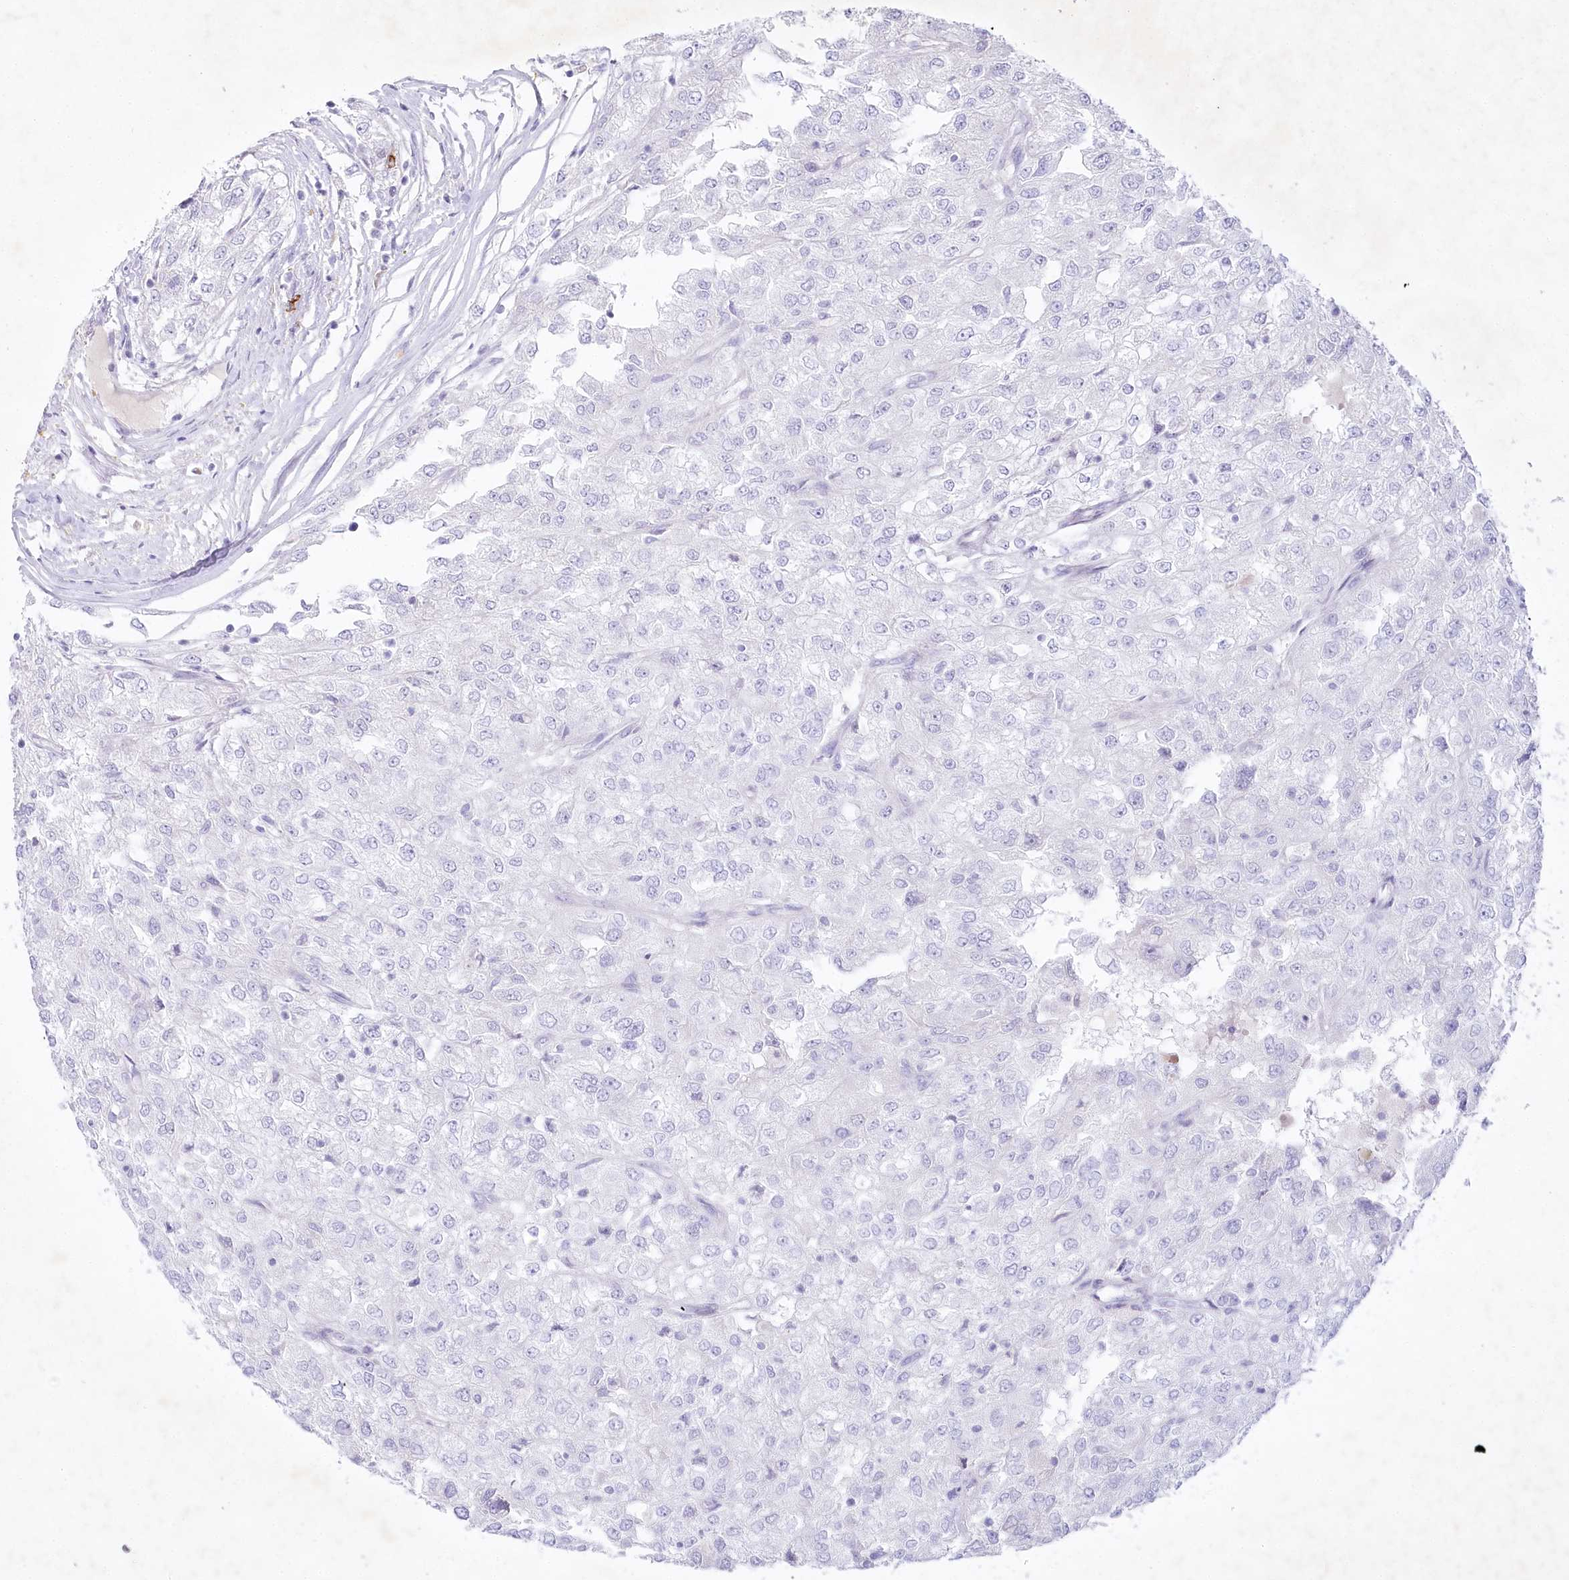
{"staining": {"intensity": "negative", "quantity": "none", "location": "none"}, "tissue": "renal cancer", "cell_type": "Tumor cells", "image_type": "cancer", "snomed": [{"axis": "morphology", "description": "Adenocarcinoma, NOS"}, {"axis": "topography", "description": "Kidney"}], "caption": "Renal cancer (adenocarcinoma) was stained to show a protein in brown. There is no significant expression in tumor cells. (DAB (3,3'-diaminobenzidine) IHC visualized using brightfield microscopy, high magnification).", "gene": "MYOZ1", "patient": {"sex": "female", "age": 54}}